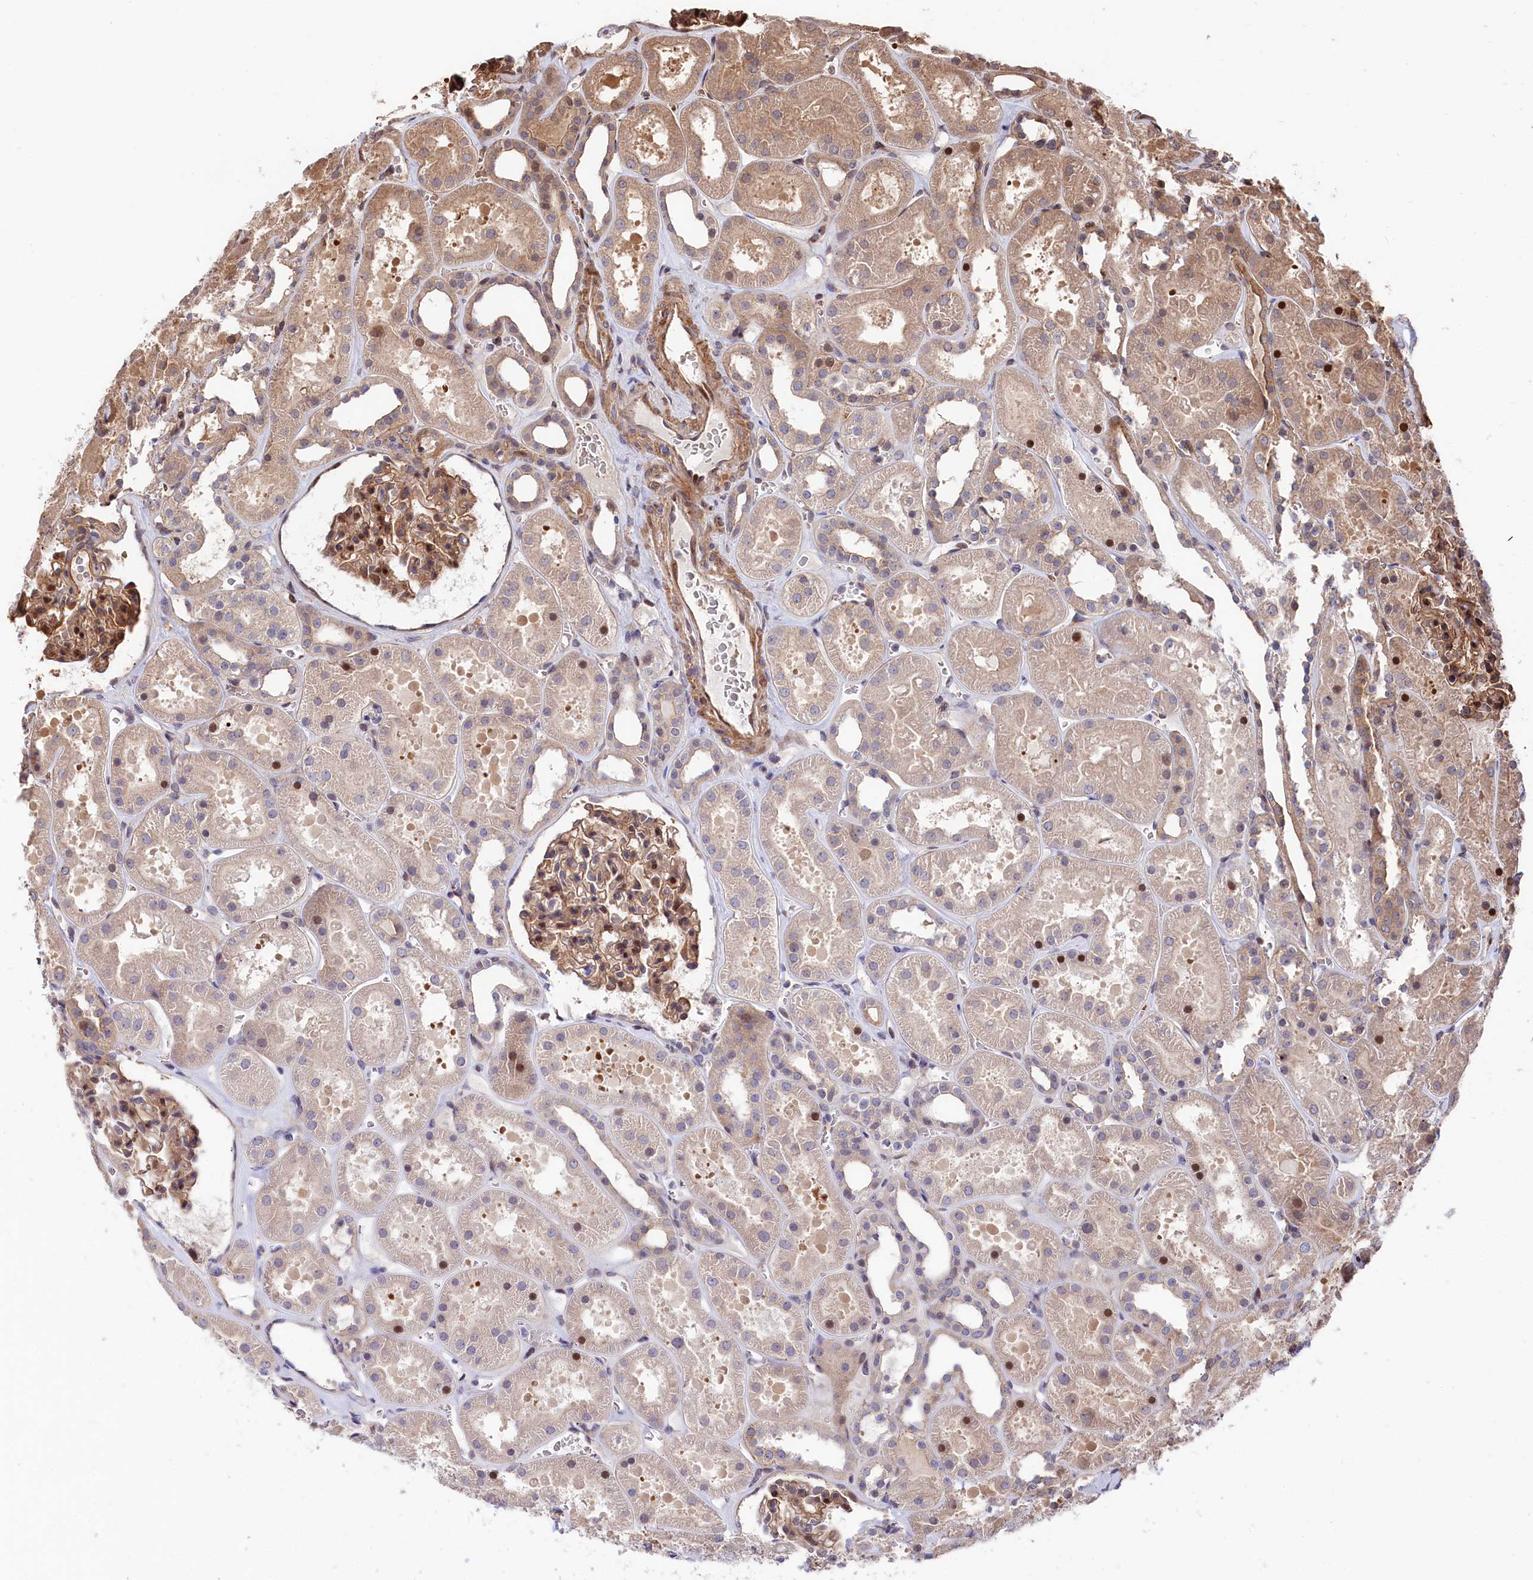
{"staining": {"intensity": "moderate", "quantity": ">75%", "location": "cytoplasmic/membranous,nuclear"}, "tissue": "kidney", "cell_type": "Cells in glomeruli", "image_type": "normal", "snomed": [{"axis": "morphology", "description": "Normal tissue, NOS"}, {"axis": "topography", "description": "Kidney"}], "caption": "A brown stain shows moderate cytoplasmic/membranous,nuclear positivity of a protein in cells in glomeruli of unremarkable human kidney.", "gene": "TNKS1BP1", "patient": {"sex": "female", "age": 41}}